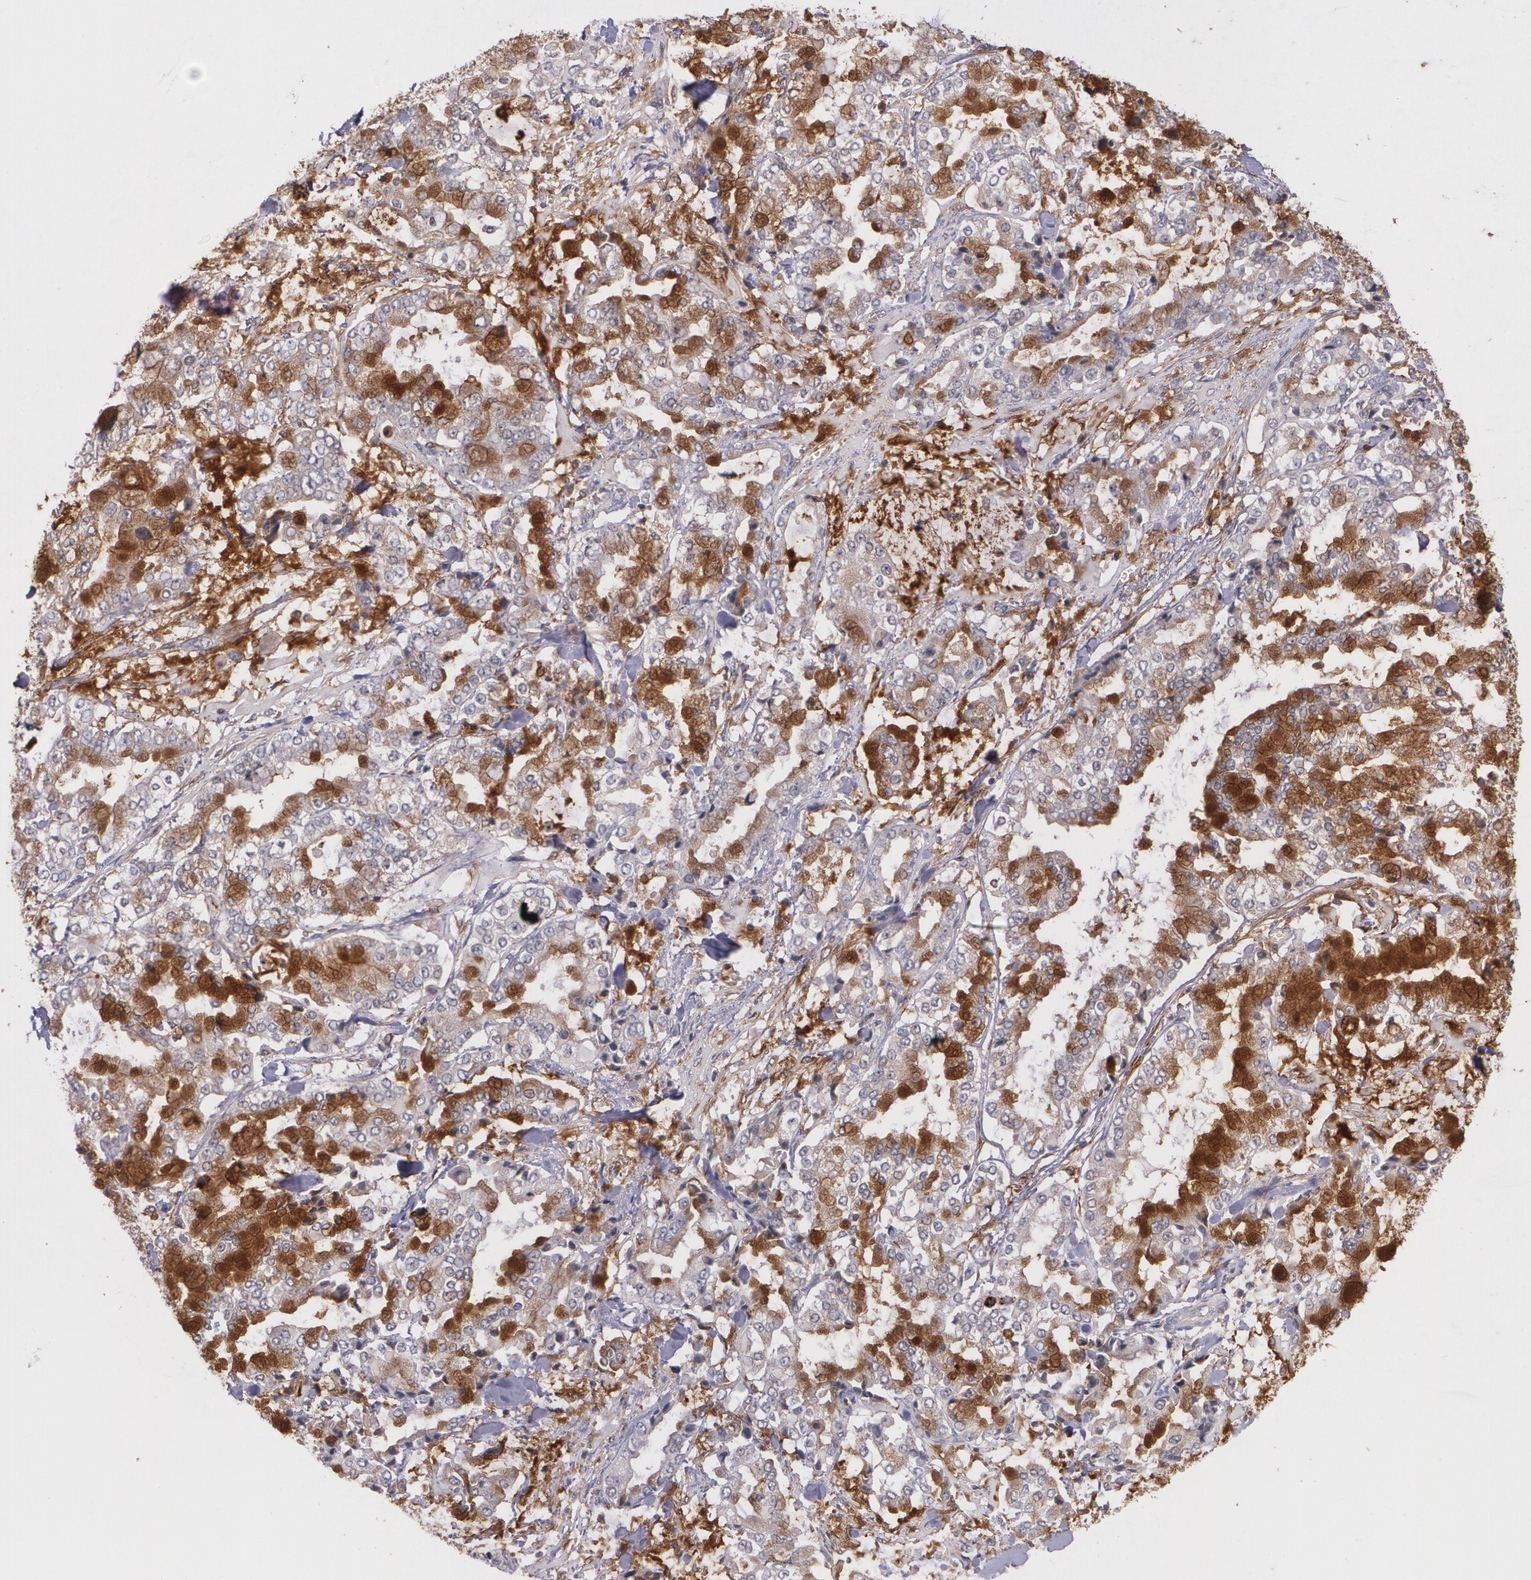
{"staining": {"intensity": "strong", "quantity": "25%-75%", "location": "cytoplasmic/membranous"}, "tissue": "stomach cancer", "cell_type": "Tumor cells", "image_type": "cancer", "snomed": [{"axis": "morphology", "description": "Normal tissue, NOS"}, {"axis": "morphology", "description": "Adenocarcinoma, NOS"}, {"axis": "topography", "description": "Stomach, upper"}, {"axis": "topography", "description": "Stomach"}], "caption": "An IHC image of neoplastic tissue is shown. Protein staining in brown shows strong cytoplasmic/membranous positivity in stomach adenocarcinoma within tumor cells.", "gene": "IFNGR2", "patient": {"sex": "male", "age": 76}}